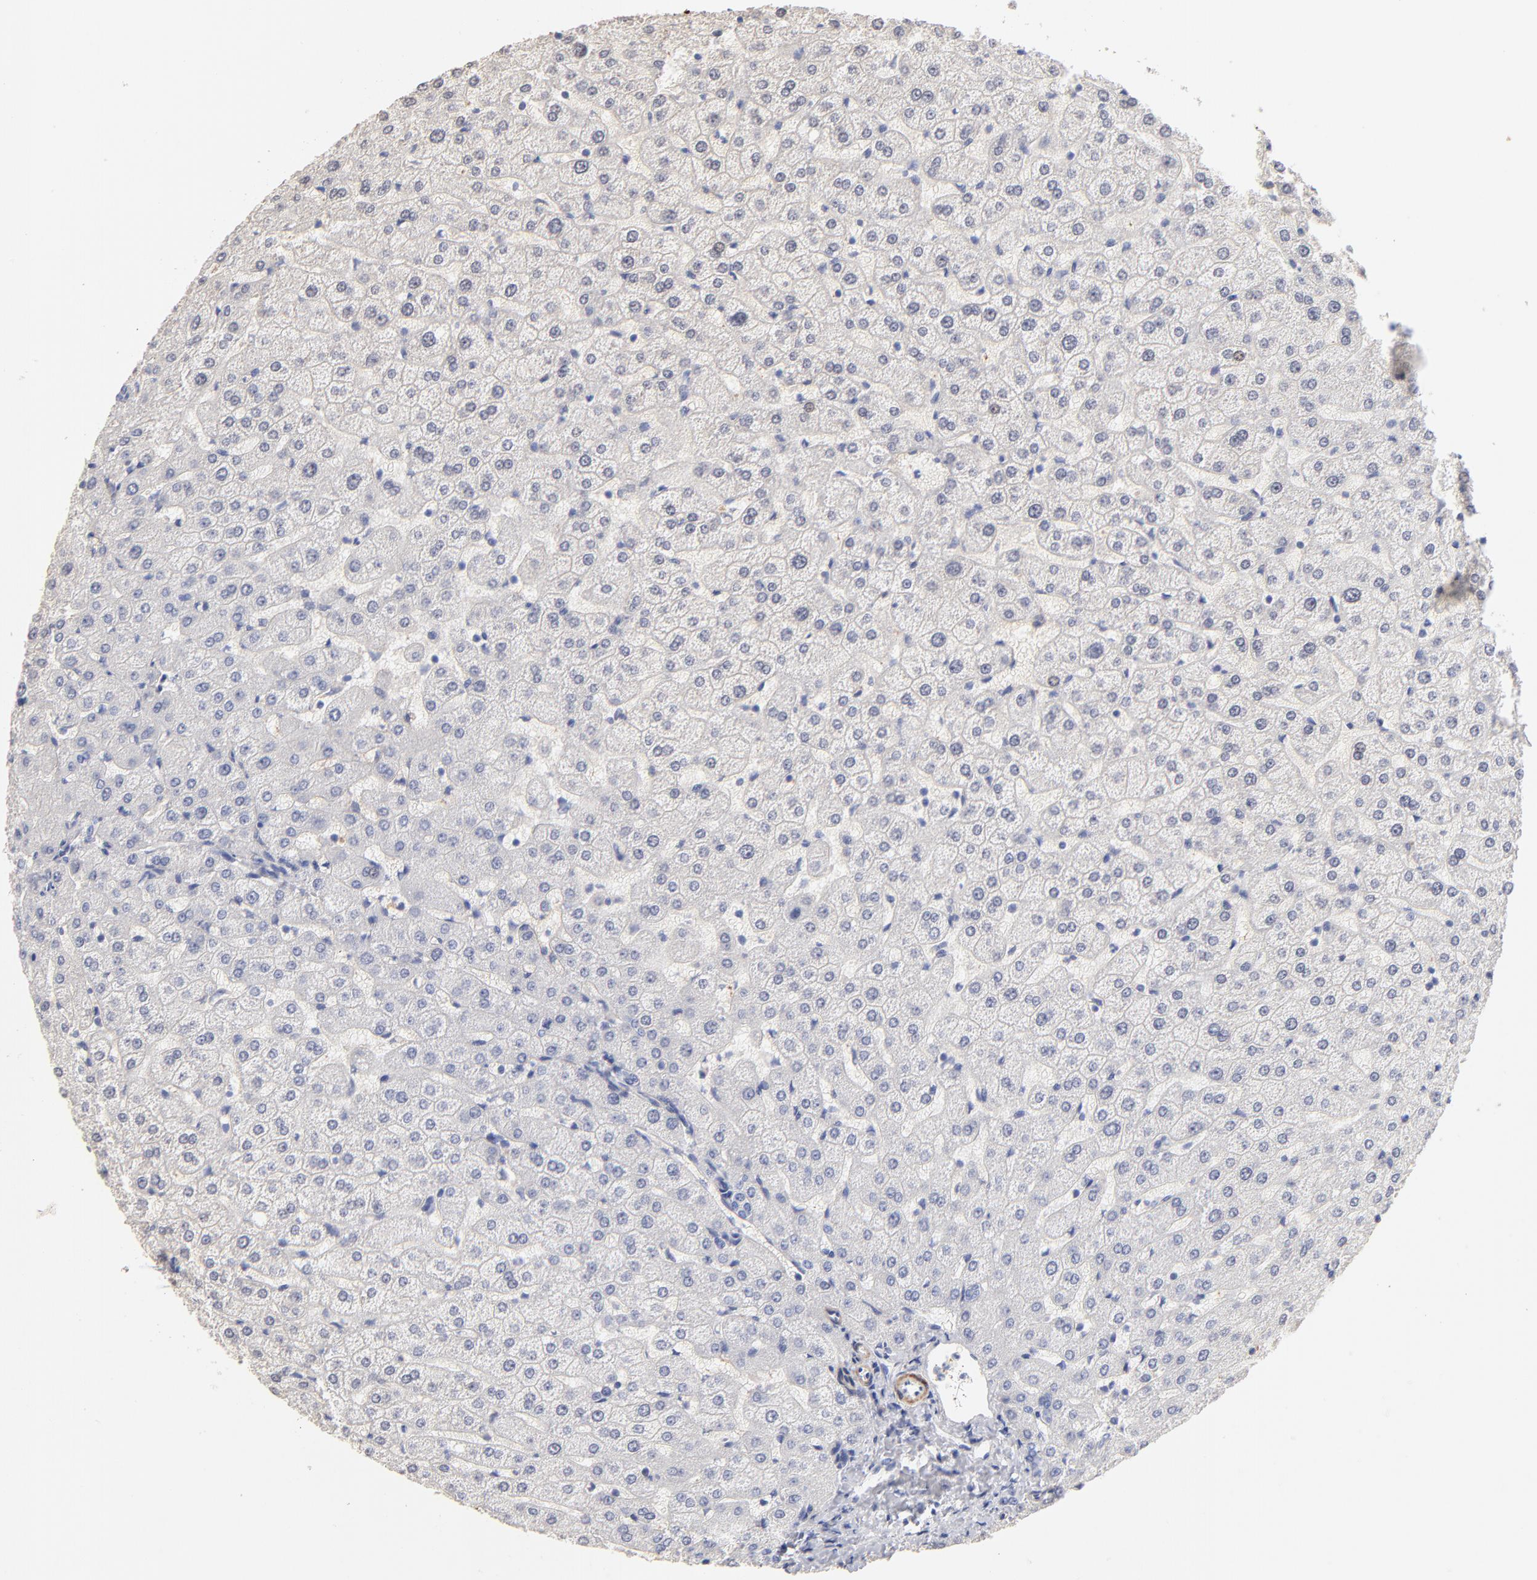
{"staining": {"intensity": "negative", "quantity": "none", "location": "none"}, "tissue": "liver", "cell_type": "Cholangiocytes", "image_type": "normal", "snomed": [{"axis": "morphology", "description": "Normal tissue, NOS"}, {"axis": "morphology", "description": "Fibrosis, NOS"}, {"axis": "topography", "description": "Liver"}], "caption": "This is an immunohistochemistry (IHC) image of normal liver. There is no expression in cholangiocytes.", "gene": "ITGA8", "patient": {"sex": "female", "age": 29}}